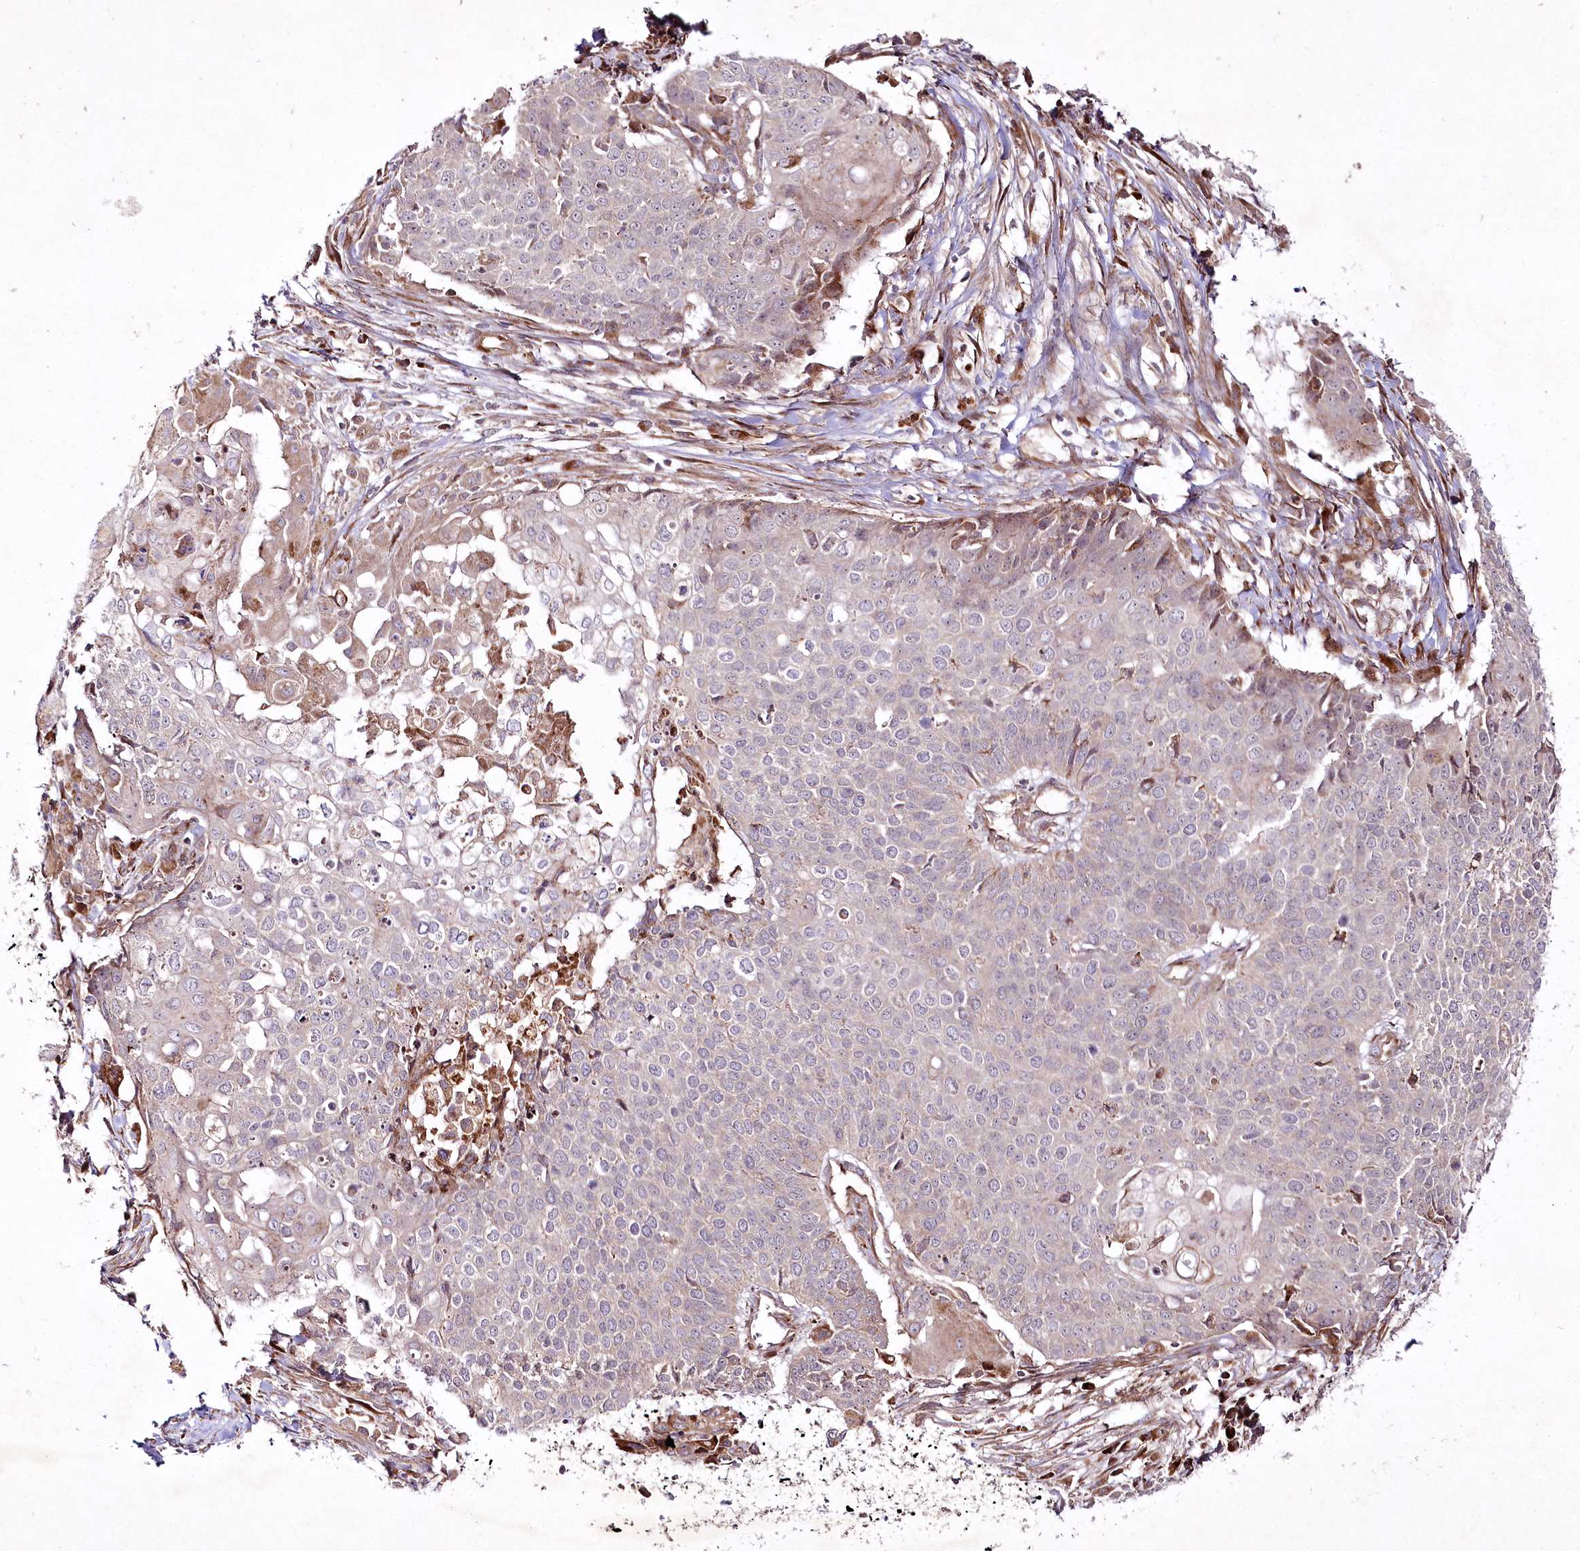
{"staining": {"intensity": "negative", "quantity": "none", "location": "none"}, "tissue": "cervical cancer", "cell_type": "Tumor cells", "image_type": "cancer", "snomed": [{"axis": "morphology", "description": "Squamous cell carcinoma, NOS"}, {"axis": "topography", "description": "Cervix"}], "caption": "Immunohistochemistry (IHC) photomicrograph of cervical cancer stained for a protein (brown), which exhibits no staining in tumor cells.", "gene": "PSTK", "patient": {"sex": "female", "age": 39}}